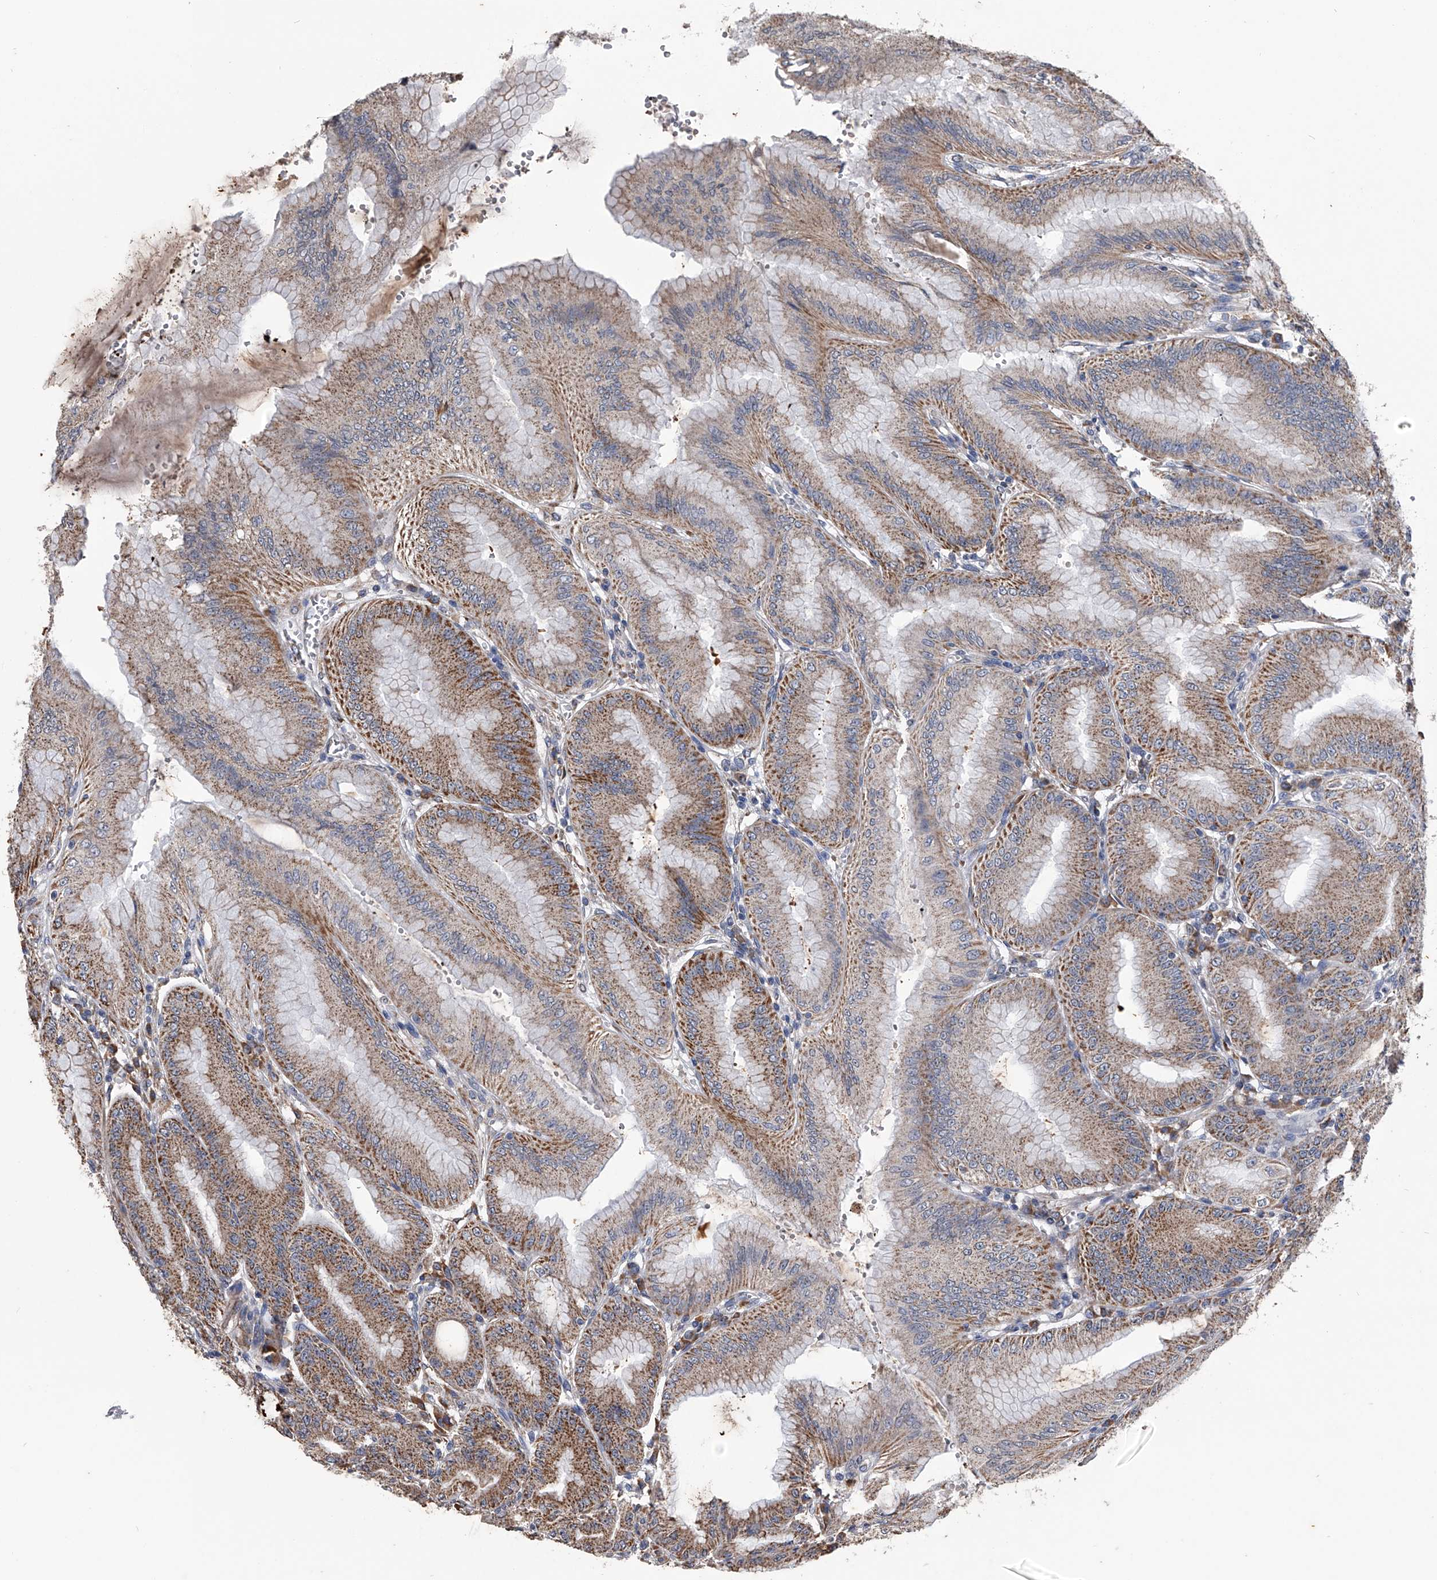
{"staining": {"intensity": "moderate", "quantity": ">75%", "location": "cytoplasmic/membranous"}, "tissue": "stomach", "cell_type": "Glandular cells", "image_type": "normal", "snomed": [{"axis": "morphology", "description": "Normal tissue, NOS"}, {"axis": "topography", "description": "Stomach, lower"}], "caption": "Immunohistochemistry (IHC) (DAB (3,3'-diaminobenzidine)) staining of unremarkable human stomach shows moderate cytoplasmic/membranous protein positivity in approximately >75% of glandular cells.", "gene": "OAT", "patient": {"sex": "male", "age": 71}}